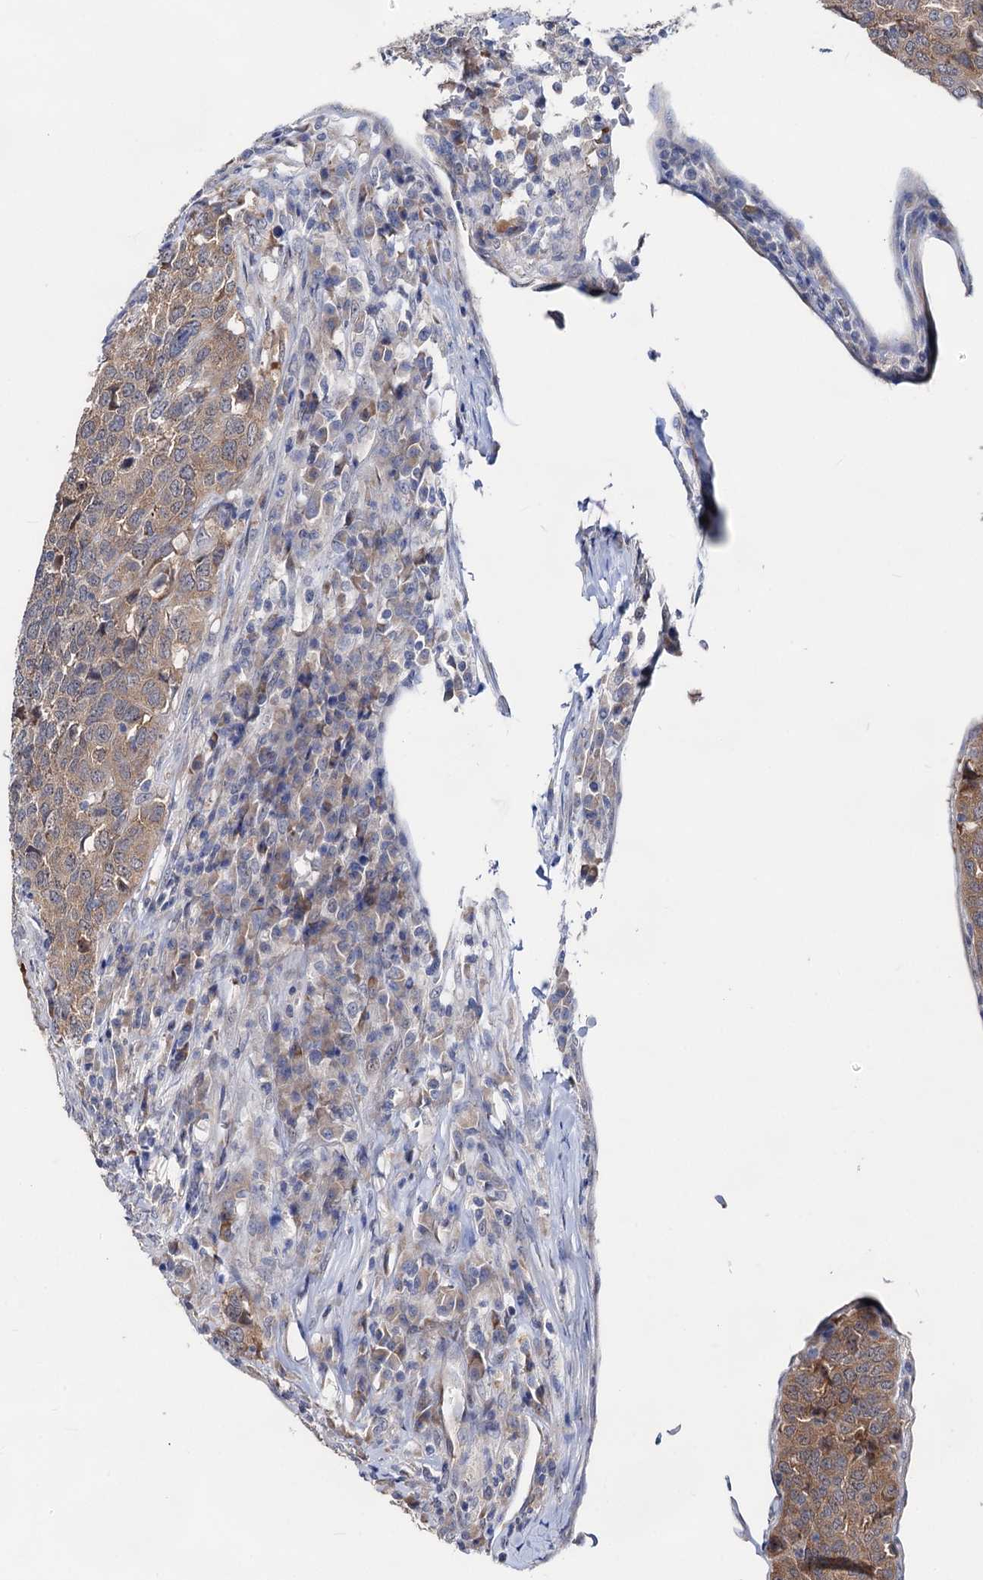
{"staining": {"intensity": "moderate", "quantity": ">75%", "location": "cytoplasmic/membranous"}, "tissue": "head and neck cancer", "cell_type": "Tumor cells", "image_type": "cancer", "snomed": [{"axis": "morphology", "description": "Squamous cell carcinoma, NOS"}, {"axis": "topography", "description": "Head-Neck"}], "caption": "Moderate cytoplasmic/membranous staining is present in about >75% of tumor cells in squamous cell carcinoma (head and neck).", "gene": "CAPRIN2", "patient": {"sex": "male", "age": 66}}